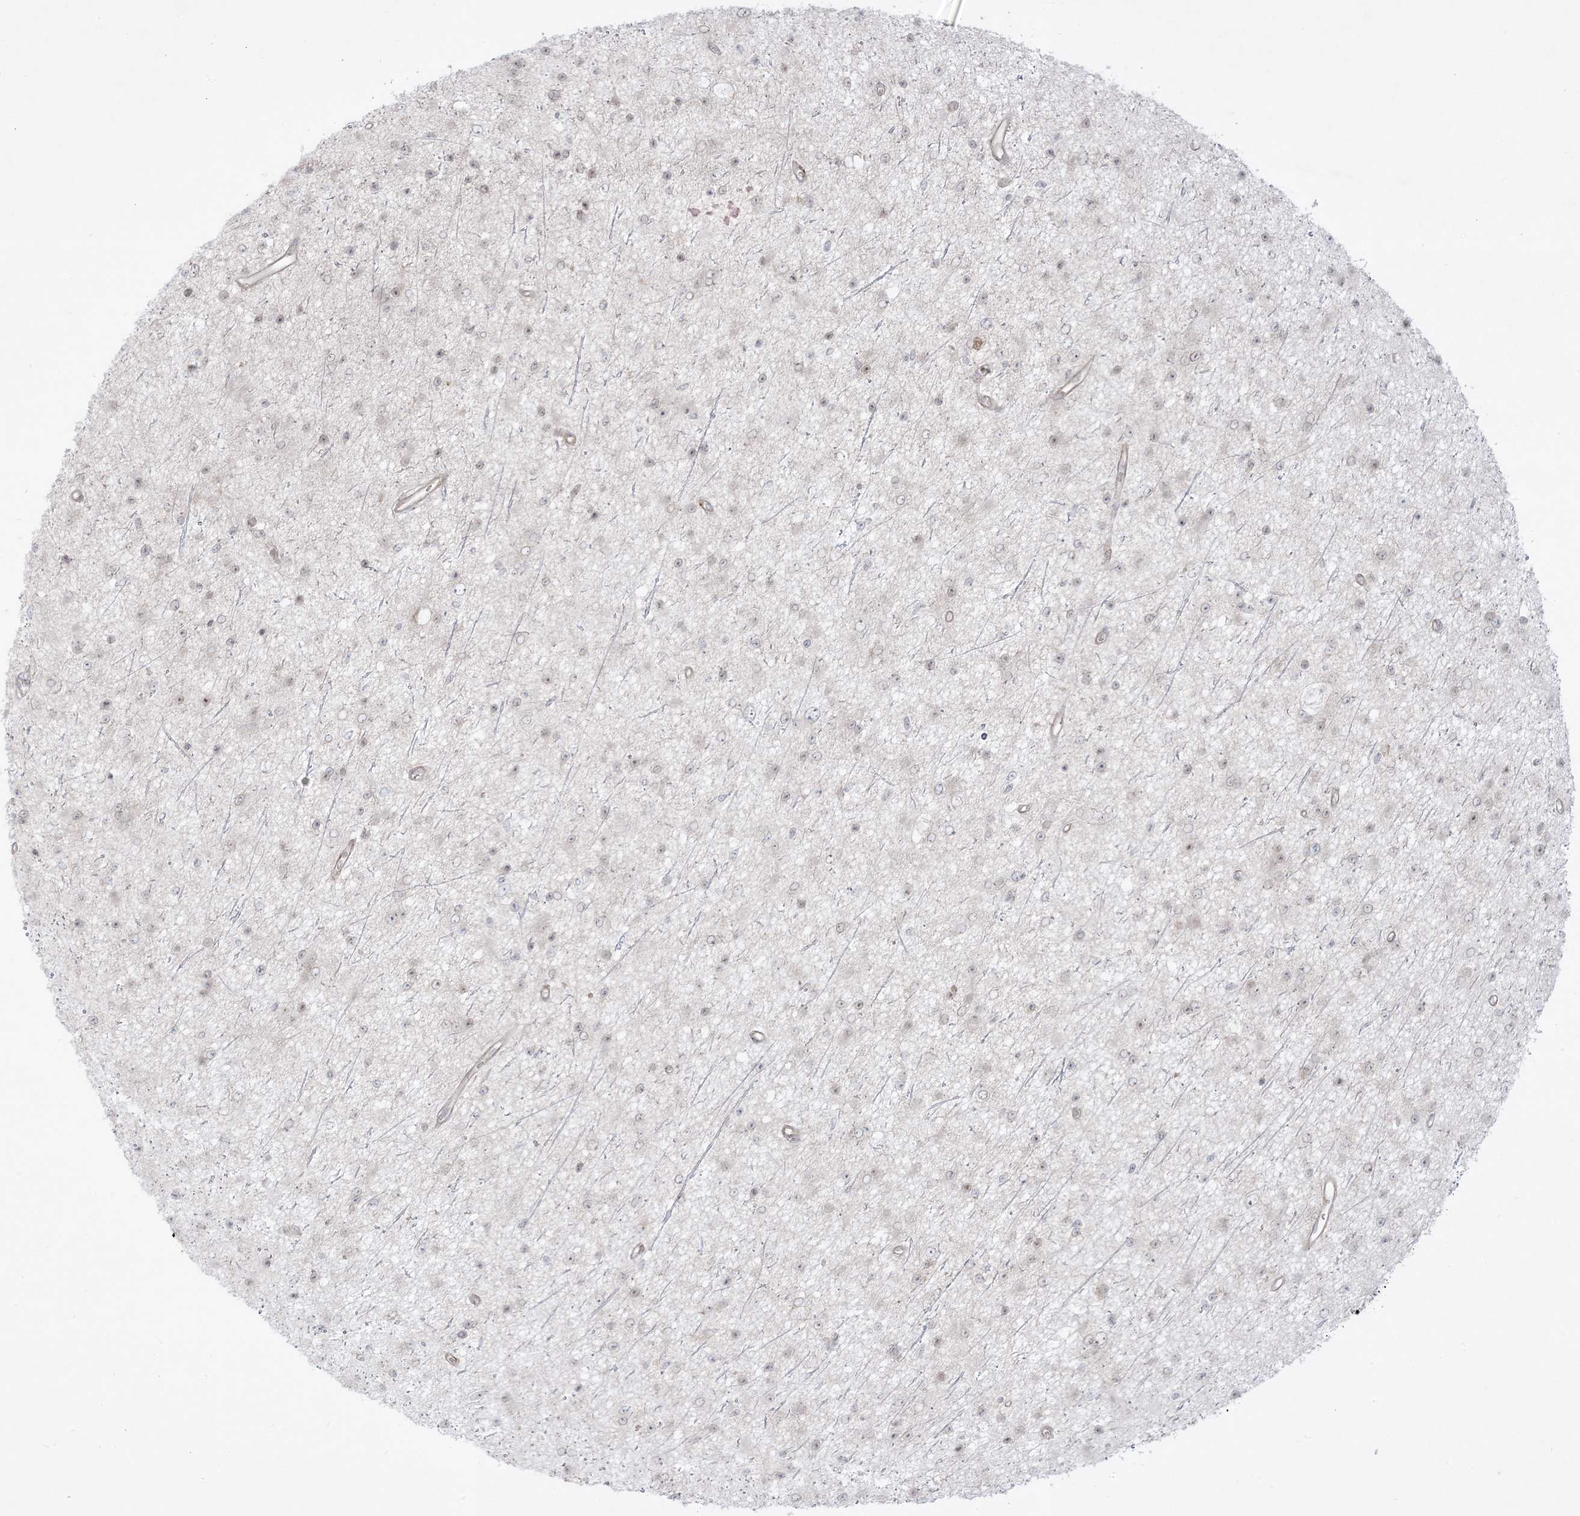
{"staining": {"intensity": "negative", "quantity": "none", "location": "none"}, "tissue": "glioma", "cell_type": "Tumor cells", "image_type": "cancer", "snomed": [{"axis": "morphology", "description": "Glioma, malignant, Low grade"}, {"axis": "topography", "description": "Cerebral cortex"}], "caption": "High power microscopy histopathology image of an IHC photomicrograph of malignant glioma (low-grade), revealing no significant staining in tumor cells.", "gene": "PTK6", "patient": {"sex": "female", "age": 39}}